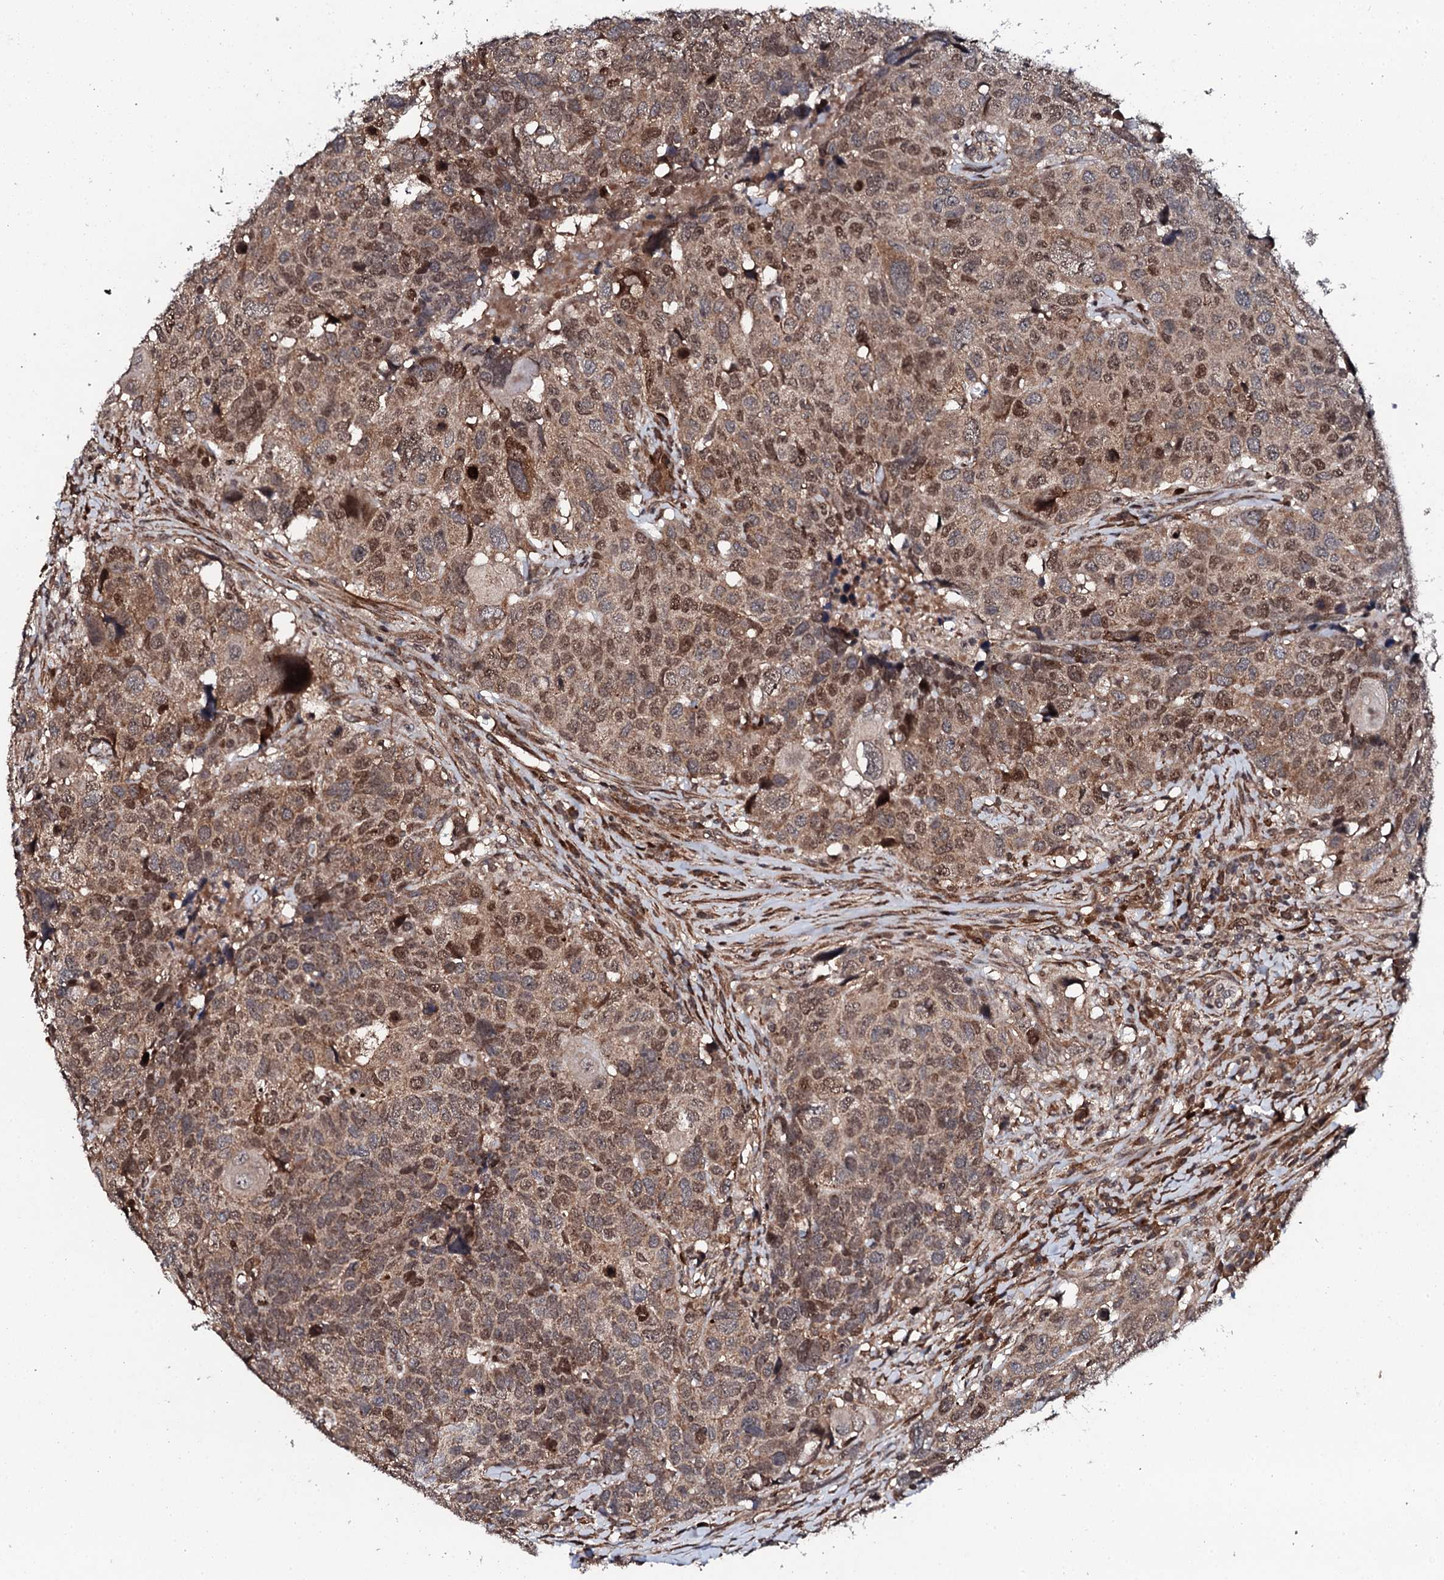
{"staining": {"intensity": "moderate", "quantity": ">75%", "location": "cytoplasmic/membranous,nuclear"}, "tissue": "head and neck cancer", "cell_type": "Tumor cells", "image_type": "cancer", "snomed": [{"axis": "morphology", "description": "Squamous cell carcinoma, NOS"}, {"axis": "topography", "description": "Head-Neck"}], "caption": "A medium amount of moderate cytoplasmic/membranous and nuclear positivity is seen in approximately >75% of tumor cells in squamous cell carcinoma (head and neck) tissue.", "gene": "FAM111A", "patient": {"sex": "male", "age": 66}}